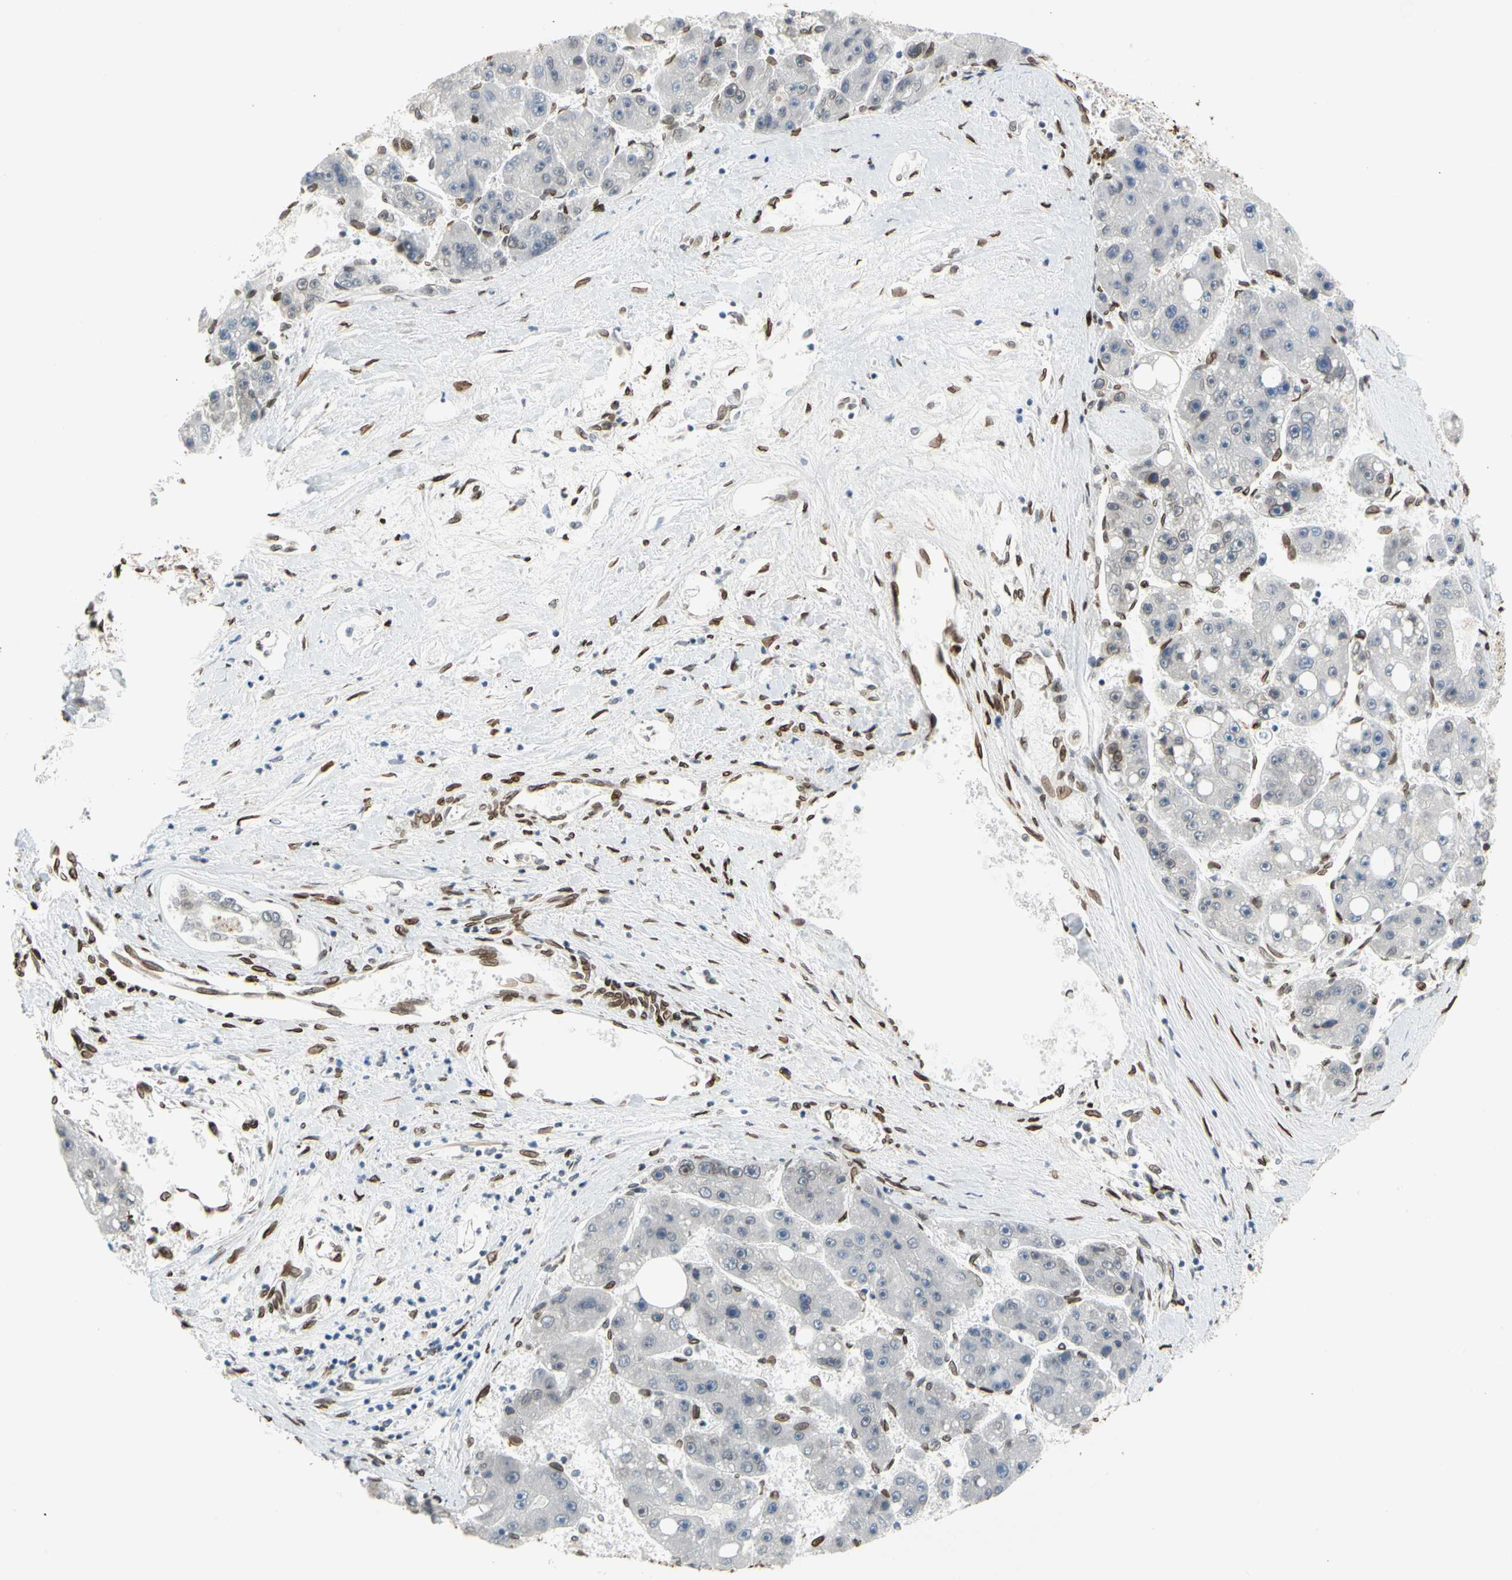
{"staining": {"intensity": "strong", "quantity": ">75%", "location": "cytoplasmic/membranous,nuclear"}, "tissue": "liver cancer", "cell_type": "Tumor cells", "image_type": "cancer", "snomed": [{"axis": "morphology", "description": "Carcinoma, Hepatocellular, NOS"}, {"axis": "topography", "description": "Liver"}], "caption": "Tumor cells demonstrate high levels of strong cytoplasmic/membranous and nuclear staining in about >75% of cells in human liver cancer (hepatocellular carcinoma).", "gene": "SUN1", "patient": {"sex": "female", "age": 61}}